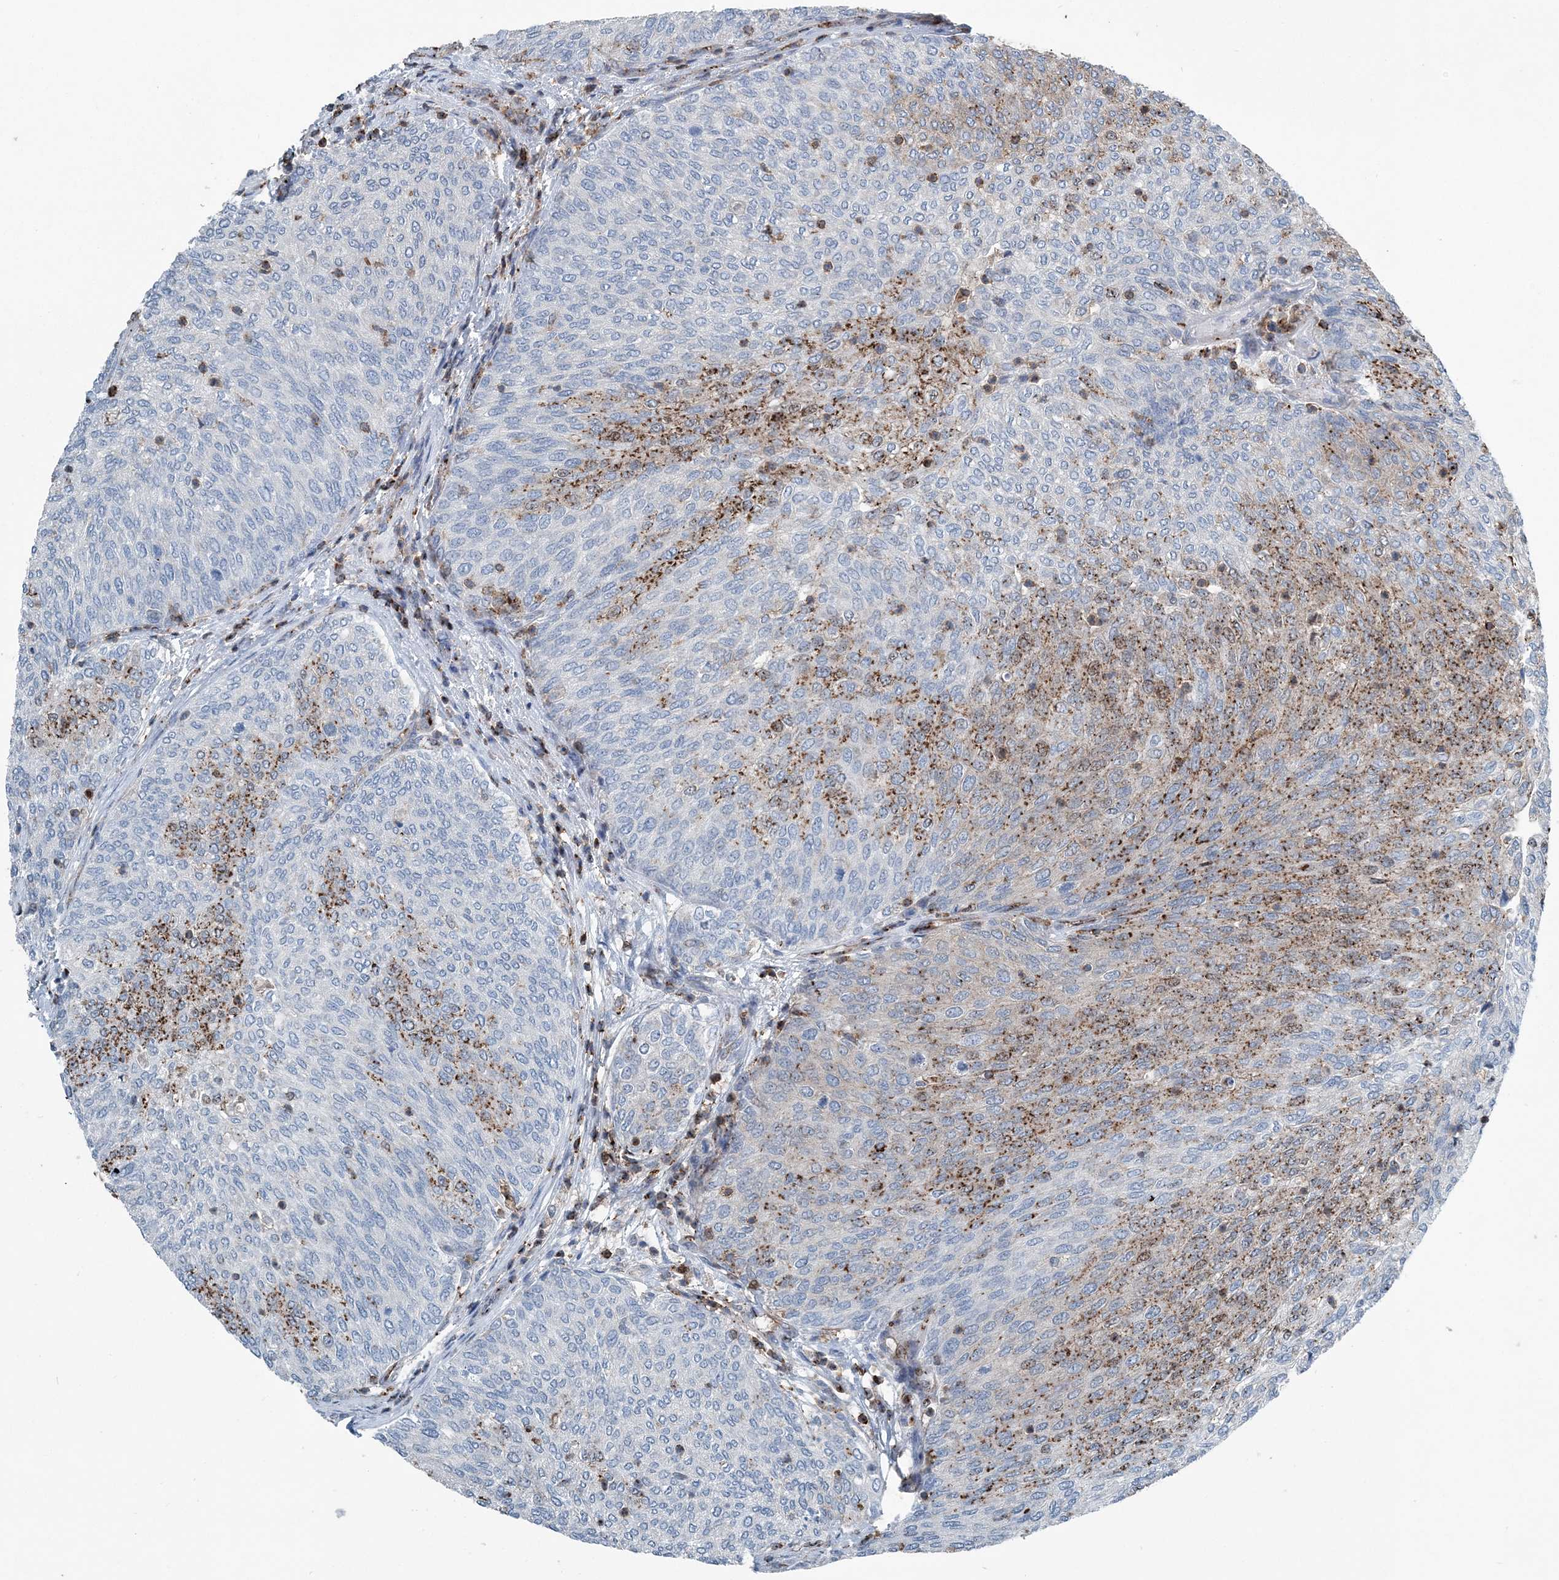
{"staining": {"intensity": "moderate", "quantity": "25%-75%", "location": "cytoplasmic/membranous"}, "tissue": "urothelial cancer", "cell_type": "Tumor cells", "image_type": "cancer", "snomed": [{"axis": "morphology", "description": "Urothelial carcinoma, Low grade"}, {"axis": "topography", "description": "Urinary bladder"}], "caption": "A histopathology image showing moderate cytoplasmic/membranous expression in approximately 25%-75% of tumor cells in low-grade urothelial carcinoma, as visualized by brown immunohistochemical staining.", "gene": "CFL1", "patient": {"sex": "female", "age": 79}}